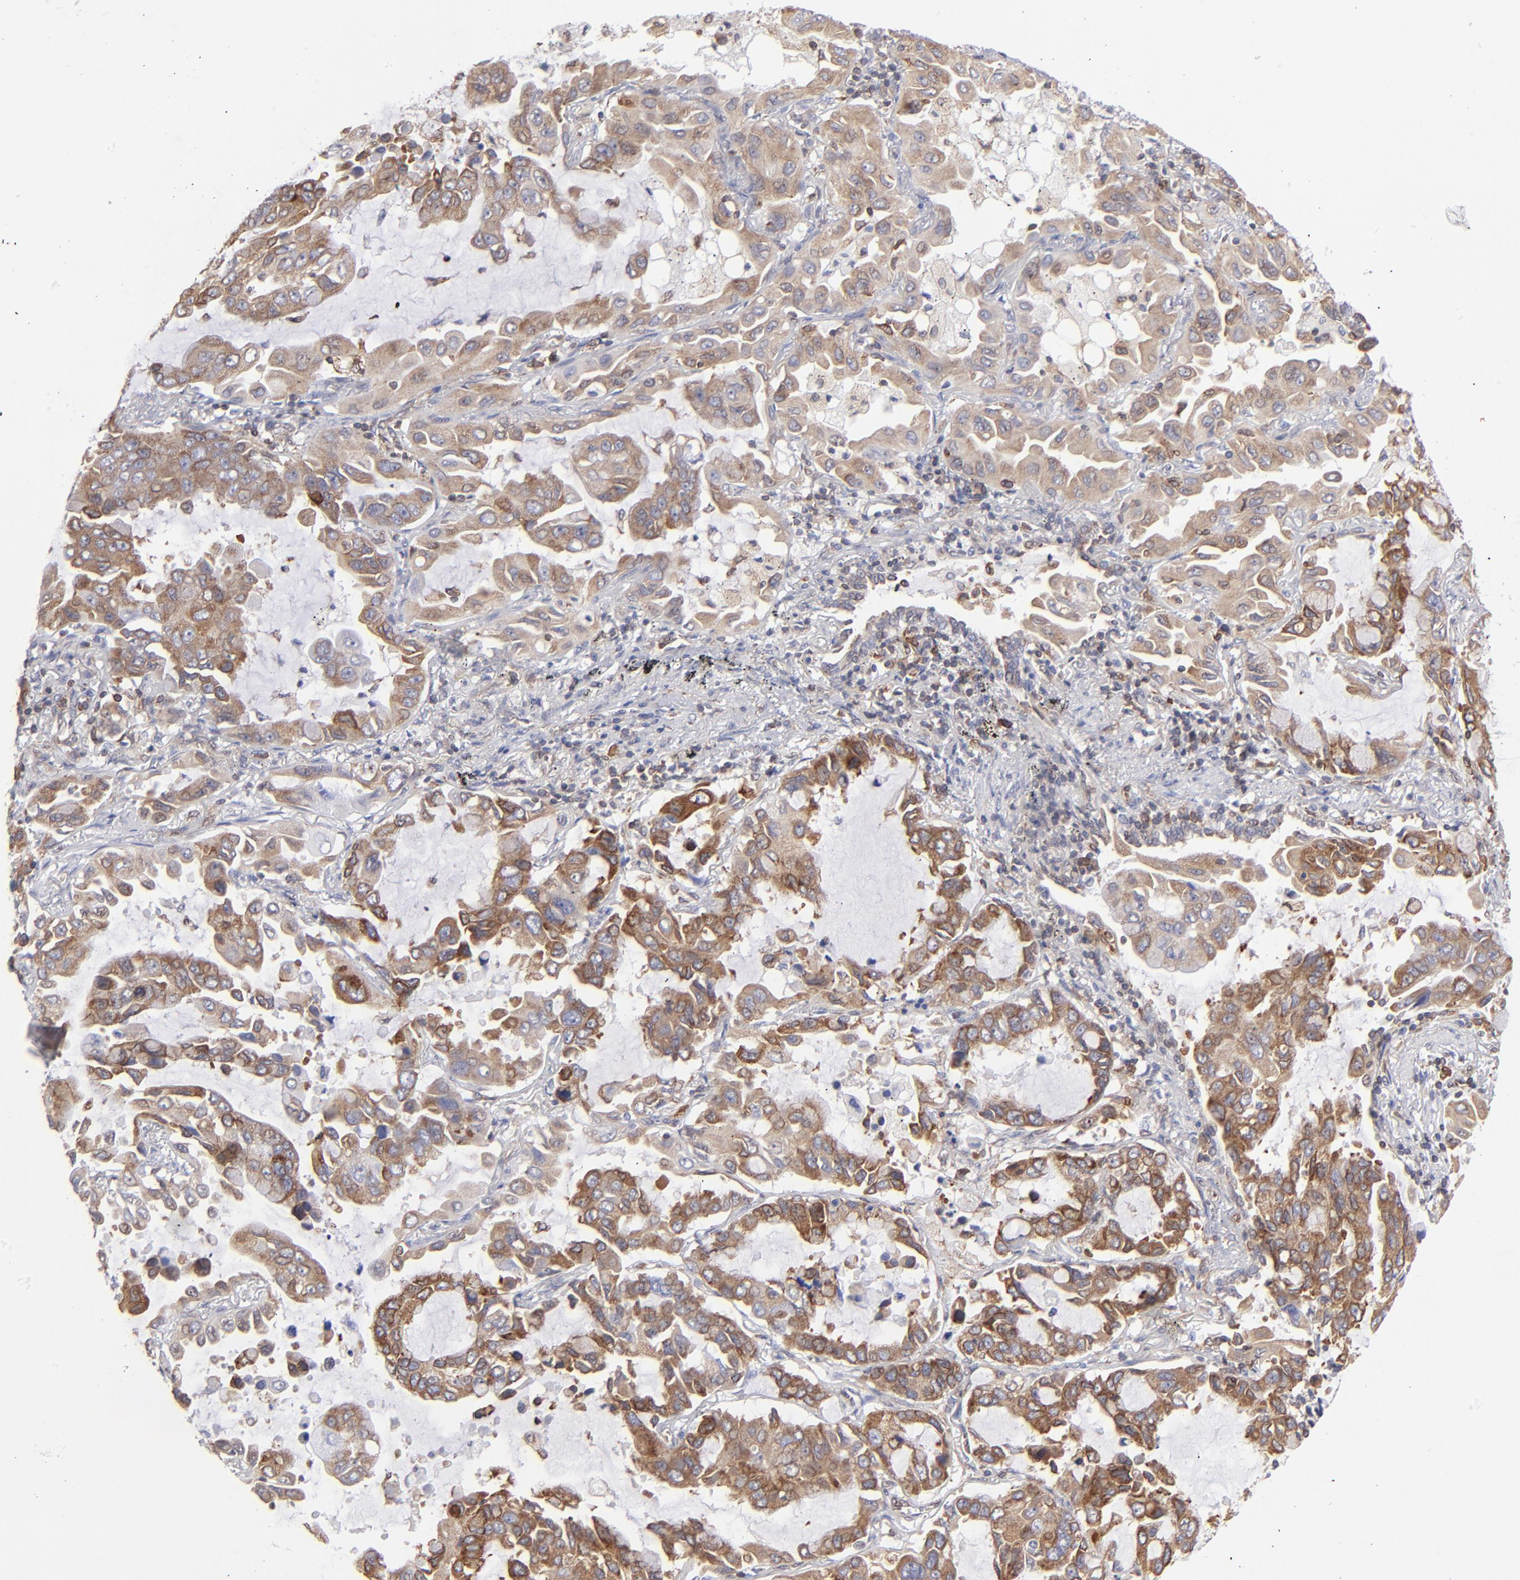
{"staining": {"intensity": "moderate", "quantity": "25%-75%", "location": "cytoplasmic/membranous"}, "tissue": "lung cancer", "cell_type": "Tumor cells", "image_type": "cancer", "snomed": [{"axis": "morphology", "description": "Adenocarcinoma, NOS"}, {"axis": "topography", "description": "Lung"}], "caption": "Adenocarcinoma (lung) was stained to show a protein in brown. There is medium levels of moderate cytoplasmic/membranous positivity in approximately 25%-75% of tumor cells.", "gene": "TMX1", "patient": {"sex": "male", "age": 64}}